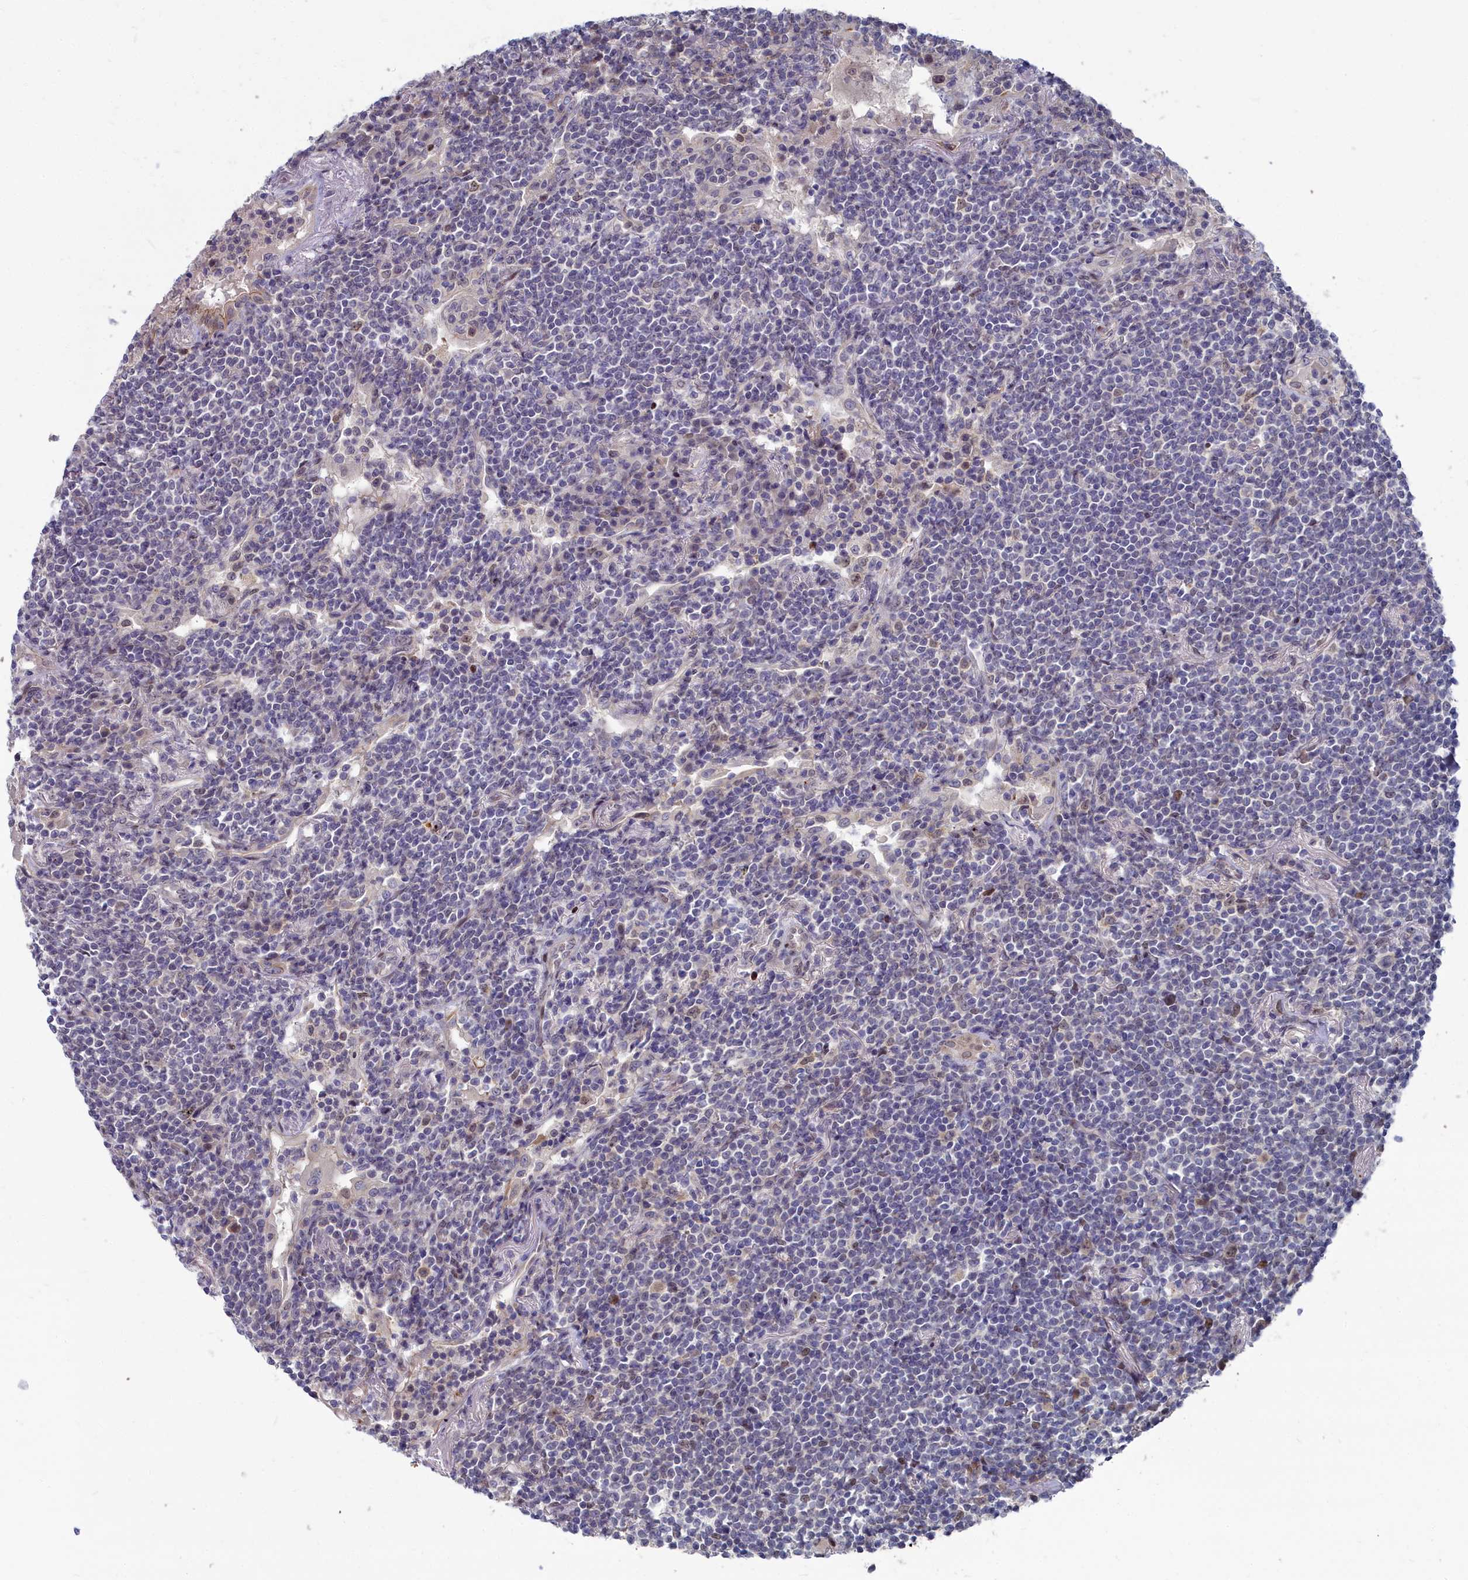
{"staining": {"intensity": "negative", "quantity": "none", "location": "none"}, "tissue": "lymphoma", "cell_type": "Tumor cells", "image_type": "cancer", "snomed": [{"axis": "morphology", "description": "Malignant lymphoma, non-Hodgkin's type, Low grade"}, {"axis": "topography", "description": "Lung"}], "caption": "This is an IHC micrograph of human low-grade malignant lymphoma, non-Hodgkin's type. There is no positivity in tumor cells.", "gene": "RPS27A", "patient": {"sex": "female", "age": 71}}